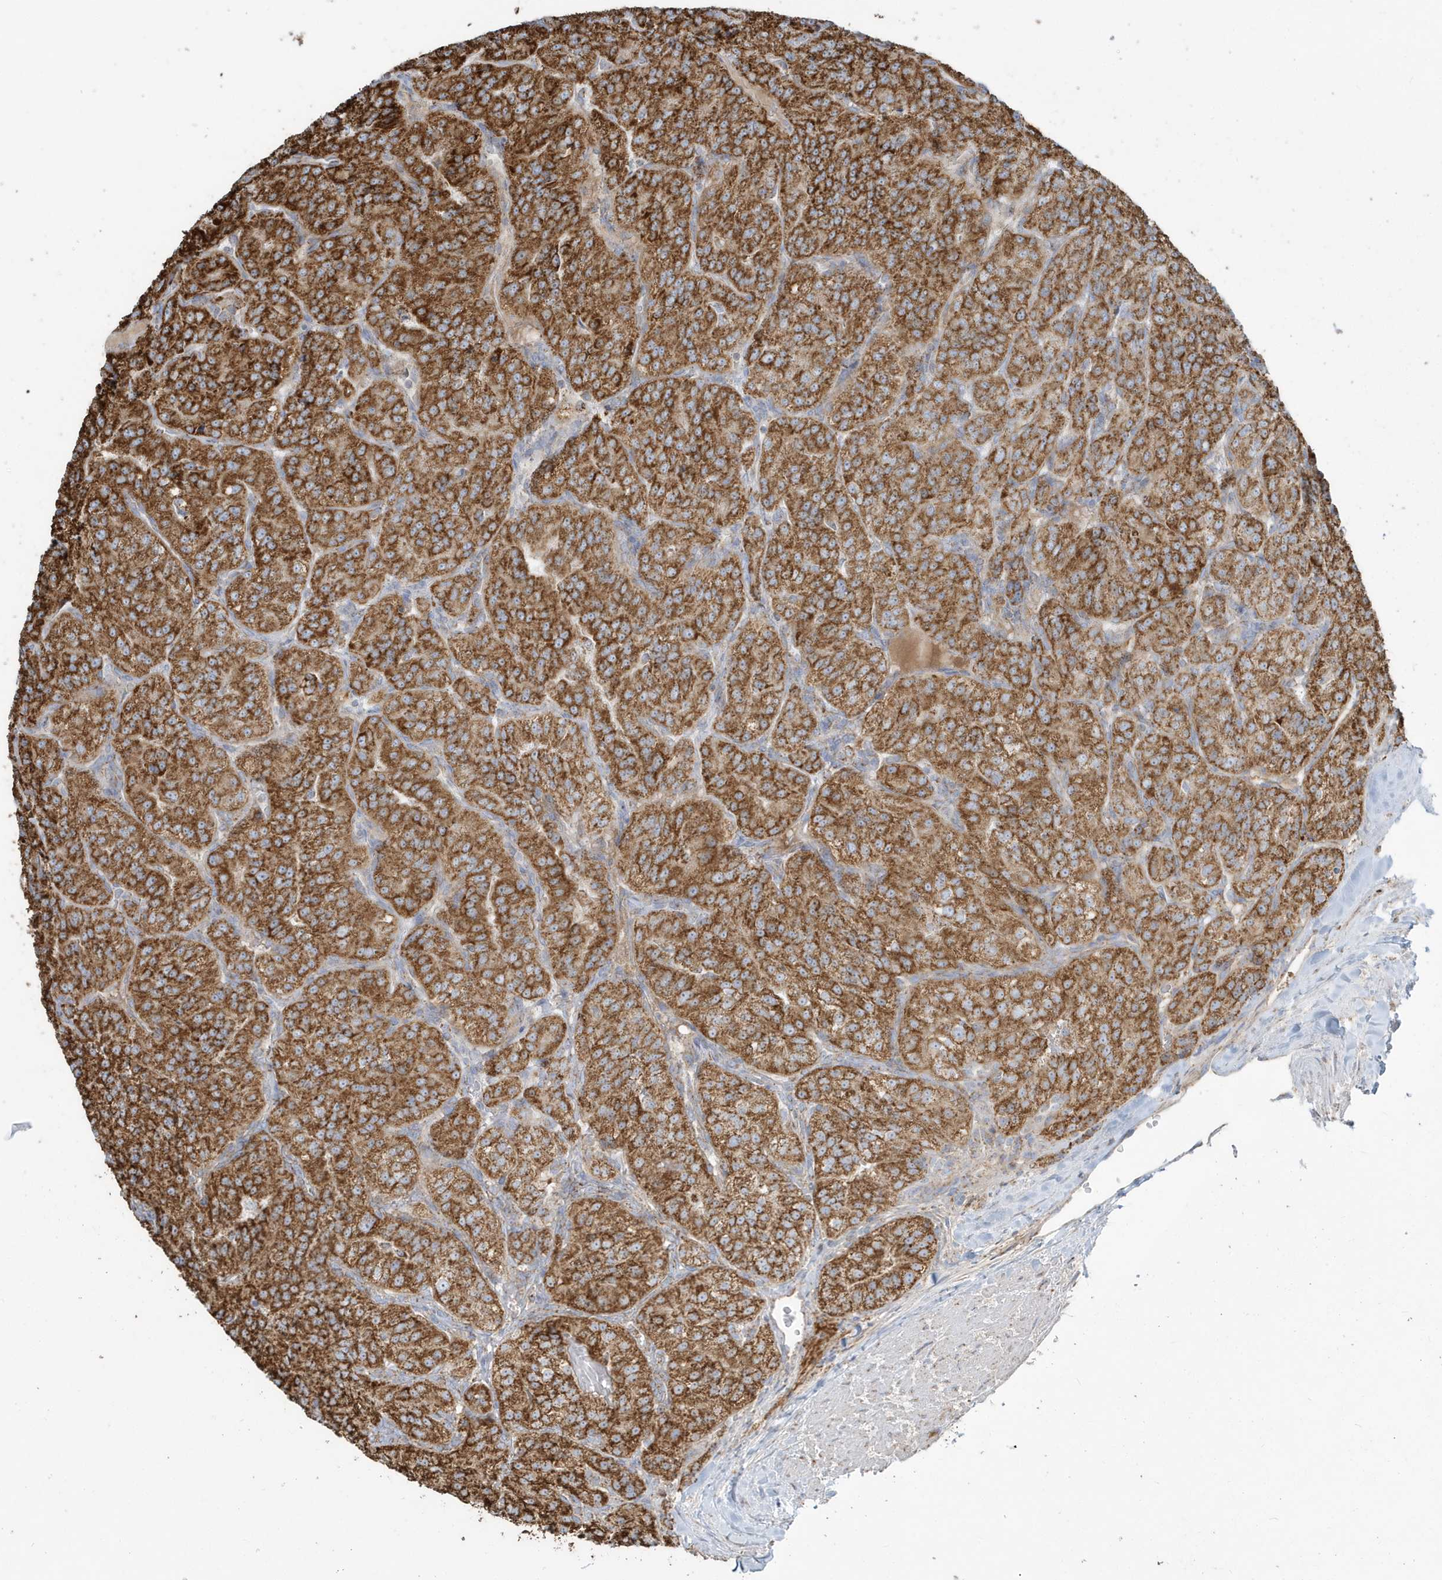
{"staining": {"intensity": "strong", "quantity": ">75%", "location": "cytoplasmic/membranous"}, "tissue": "renal cancer", "cell_type": "Tumor cells", "image_type": "cancer", "snomed": [{"axis": "morphology", "description": "Adenocarcinoma, NOS"}, {"axis": "topography", "description": "Kidney"}], "caption": "Tumor cells exhibit high levels of strong cytoplasmic/membranous positivity in about >75% of cells in renal cancer (adenocarcinoma).", "gene": "RAB11FIP3", "patient": {"sex": "female", "age": 63}}